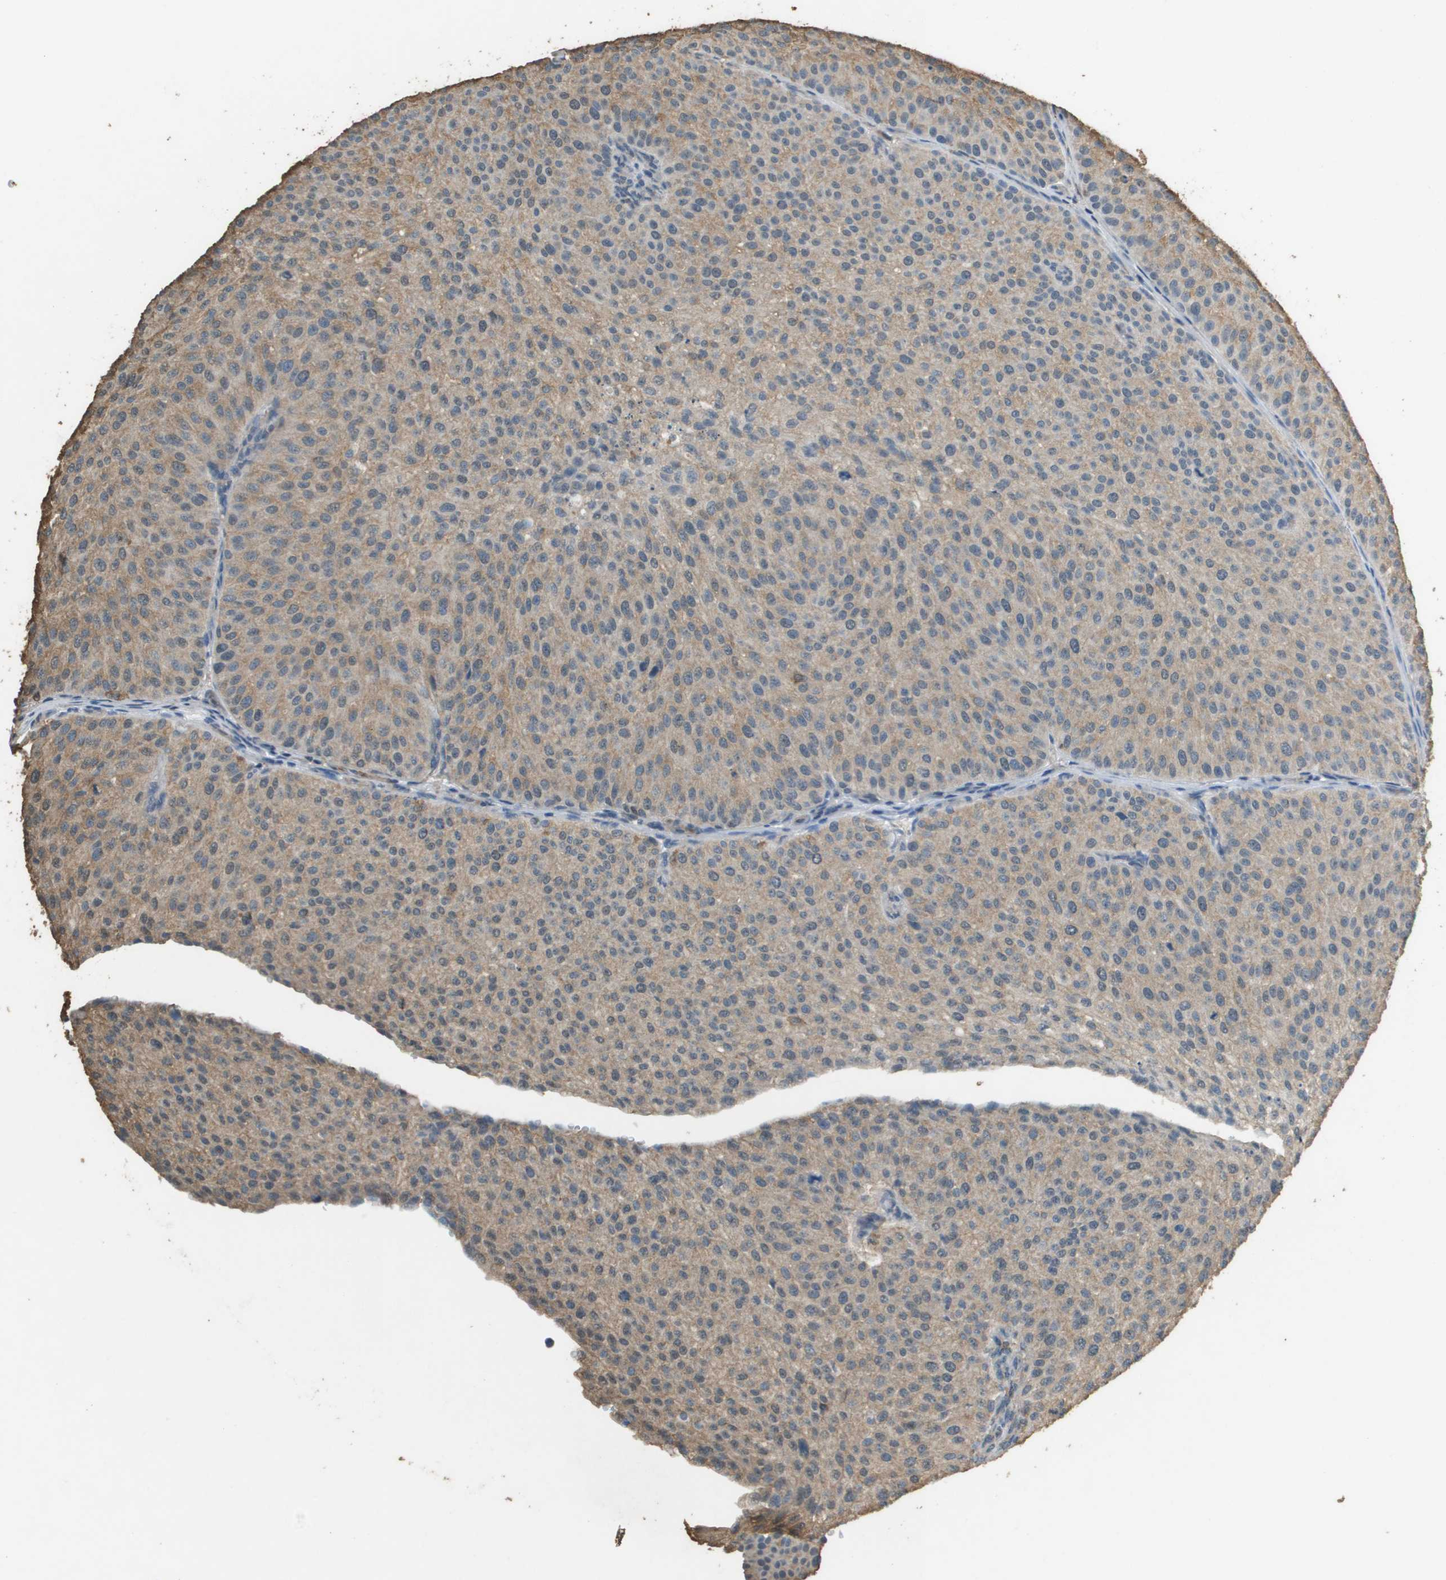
{"staining": {"intensity": "weak", "quantity": ">75%", "location": "cytoplasmic/membranous"}, "tissue": "urothelial cancer", "cell_type": "Tumor cells", "image_type": "cancer", "snomed": [{"axis": "morphology", "description": "Urothelial carcinoma, Low grade"}, {"axis": "topography", "description": "Smooth muscle"}, {"axis": "topography", "description": "Urinary bladder"}], "caption": "Immunohistochemical staining of human urothelial cancer displays weak cytoplasmic/membranous protein staining in approximately >75% of tumor cells.", "gene": "MS4A7", "patient": {"sex": "male", "age": 60}}